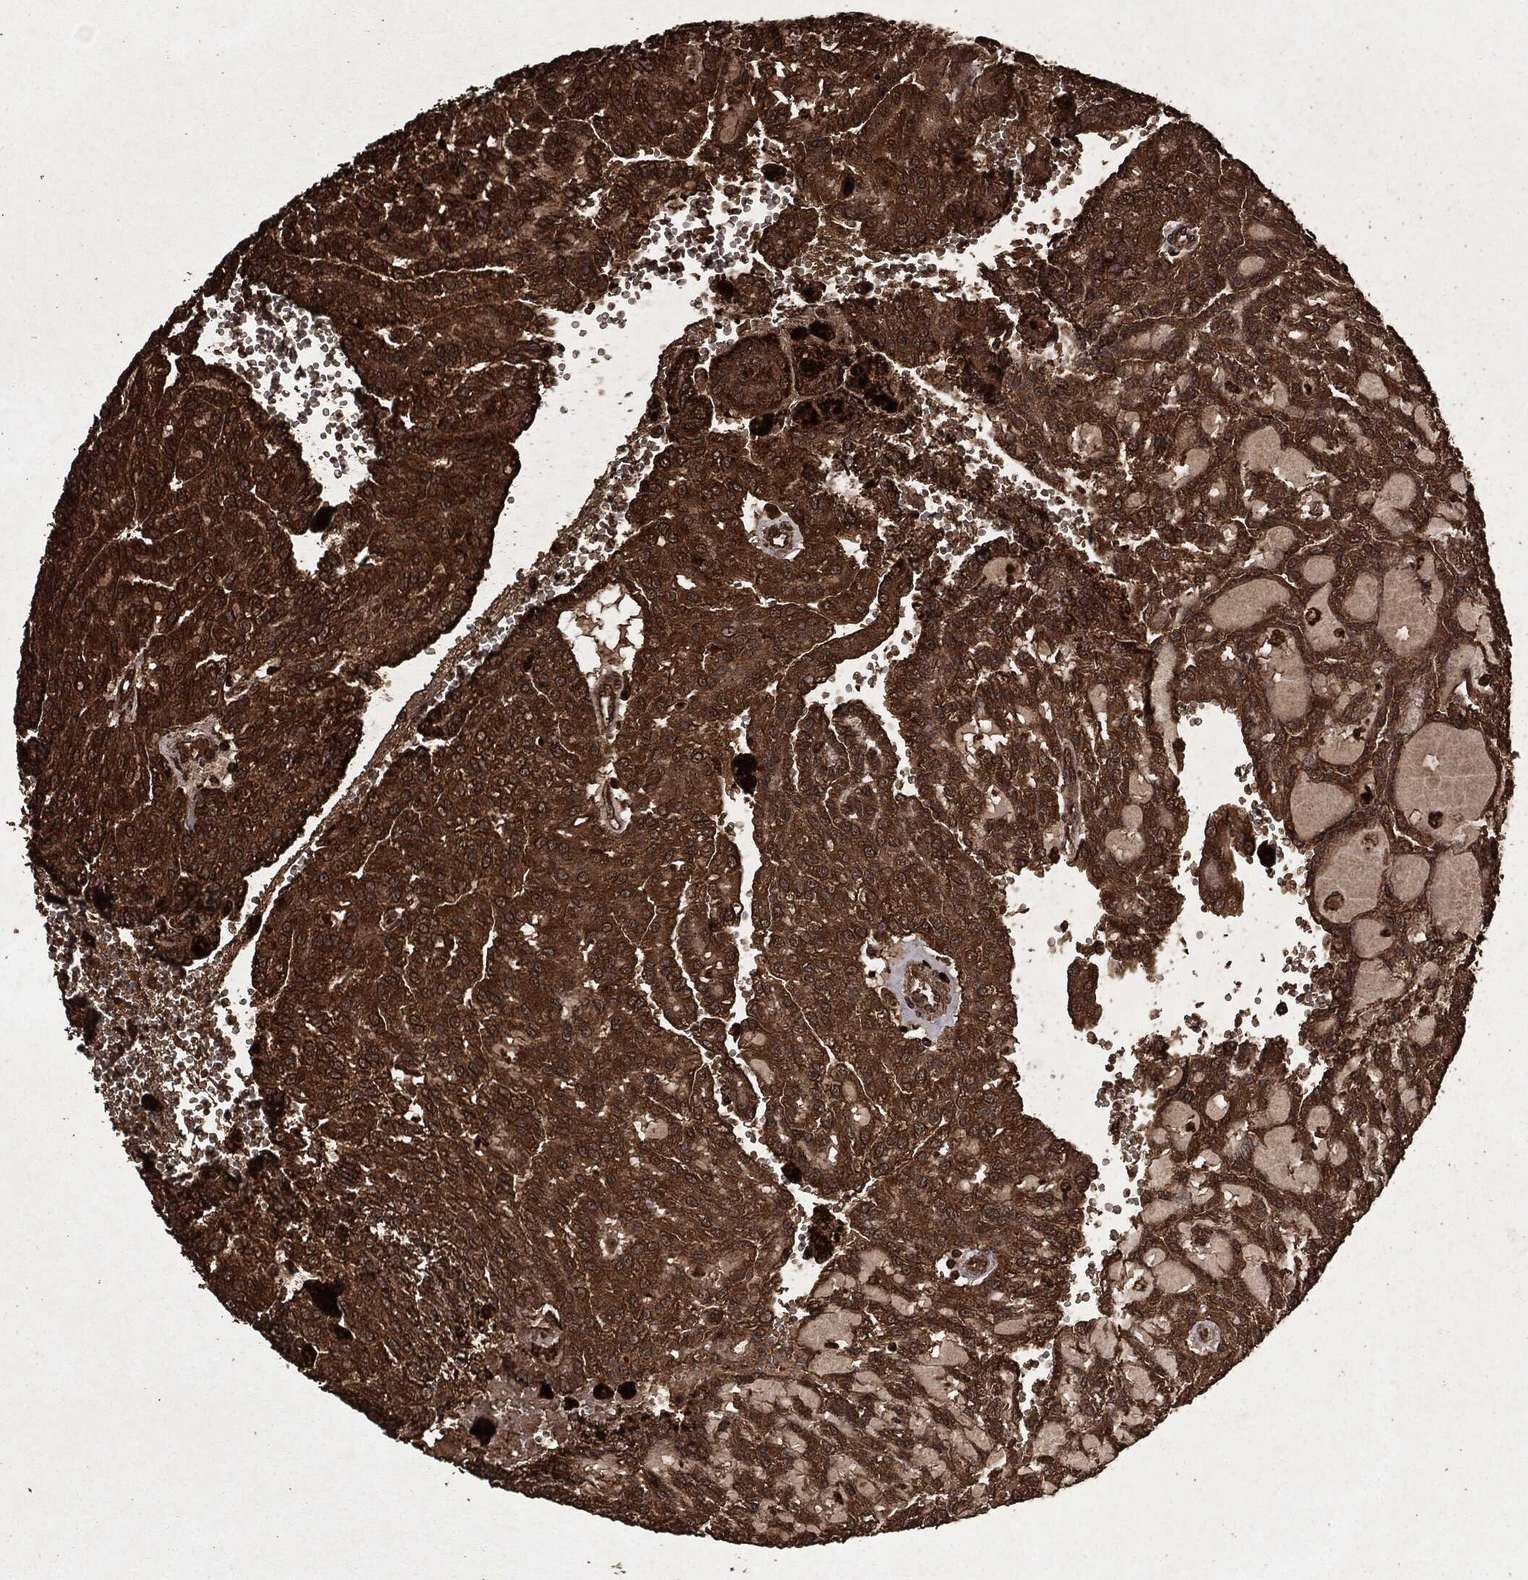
{"staining": {"intensity": "strong", "quantity": ">75%", "location": "cytoplasmic/membranous"}, "tissue": "renal cancer", "cell_type": "Tumor cells", "image_type": "cancer", "snomed": [{"axis": "morphology", "description": "Adenocarcinoma, NOS"}, {"axis": "topography", "description": "Kidney"}], "caption": "Immunohistochemistry photomicrograph of human renal cancer stained for a protein (brown), which exhibits high levels of strong cytoplasmic/membranous staining in about >75% of tumor cells.", "gene": "ARAF", "patient": {"sex": "male", "age": 63}}